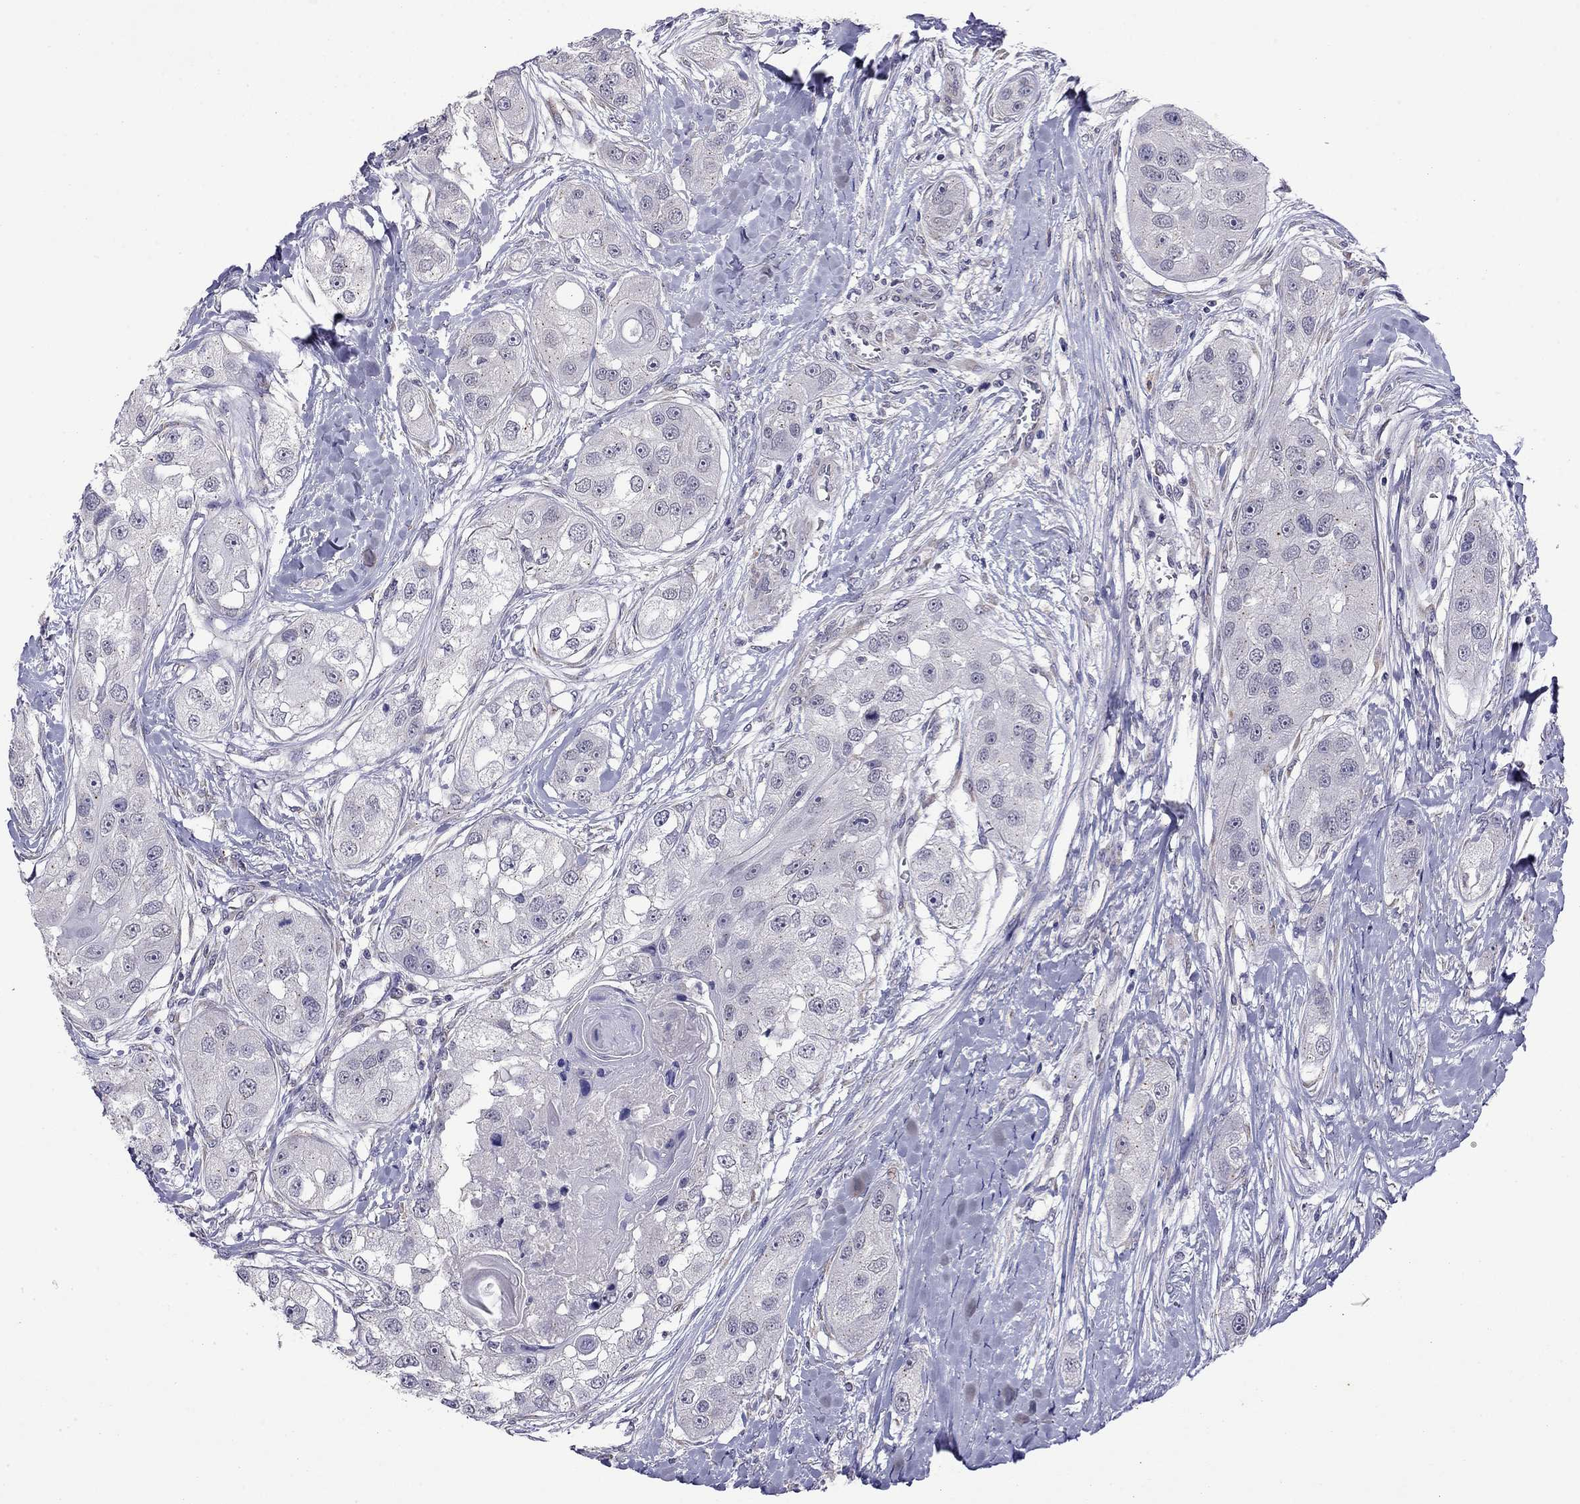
{"staining": {"intensity": "negative", "quantity": "none", "location": "none"}, "tissue": "head and neck cancer", "cell_type": "Tumor cells", "image_type": "cancer", "snomed": [{"axis": "morphology", "description": "Normal tissue, NOS"}, {"axis": "morphology", "description": "Squamous cell carcinoma, NOS"}, {"axis": "topography", "description": "Skeletal muscle"}, {"axis": "topography", "description": "Head-Neck"}], "caption": "Tumor cells show no significant protein positivity in squamous cell carcinoma (head and neck).", "gene": "WNK3", "patient": {"sex": "male", "age": 51}}